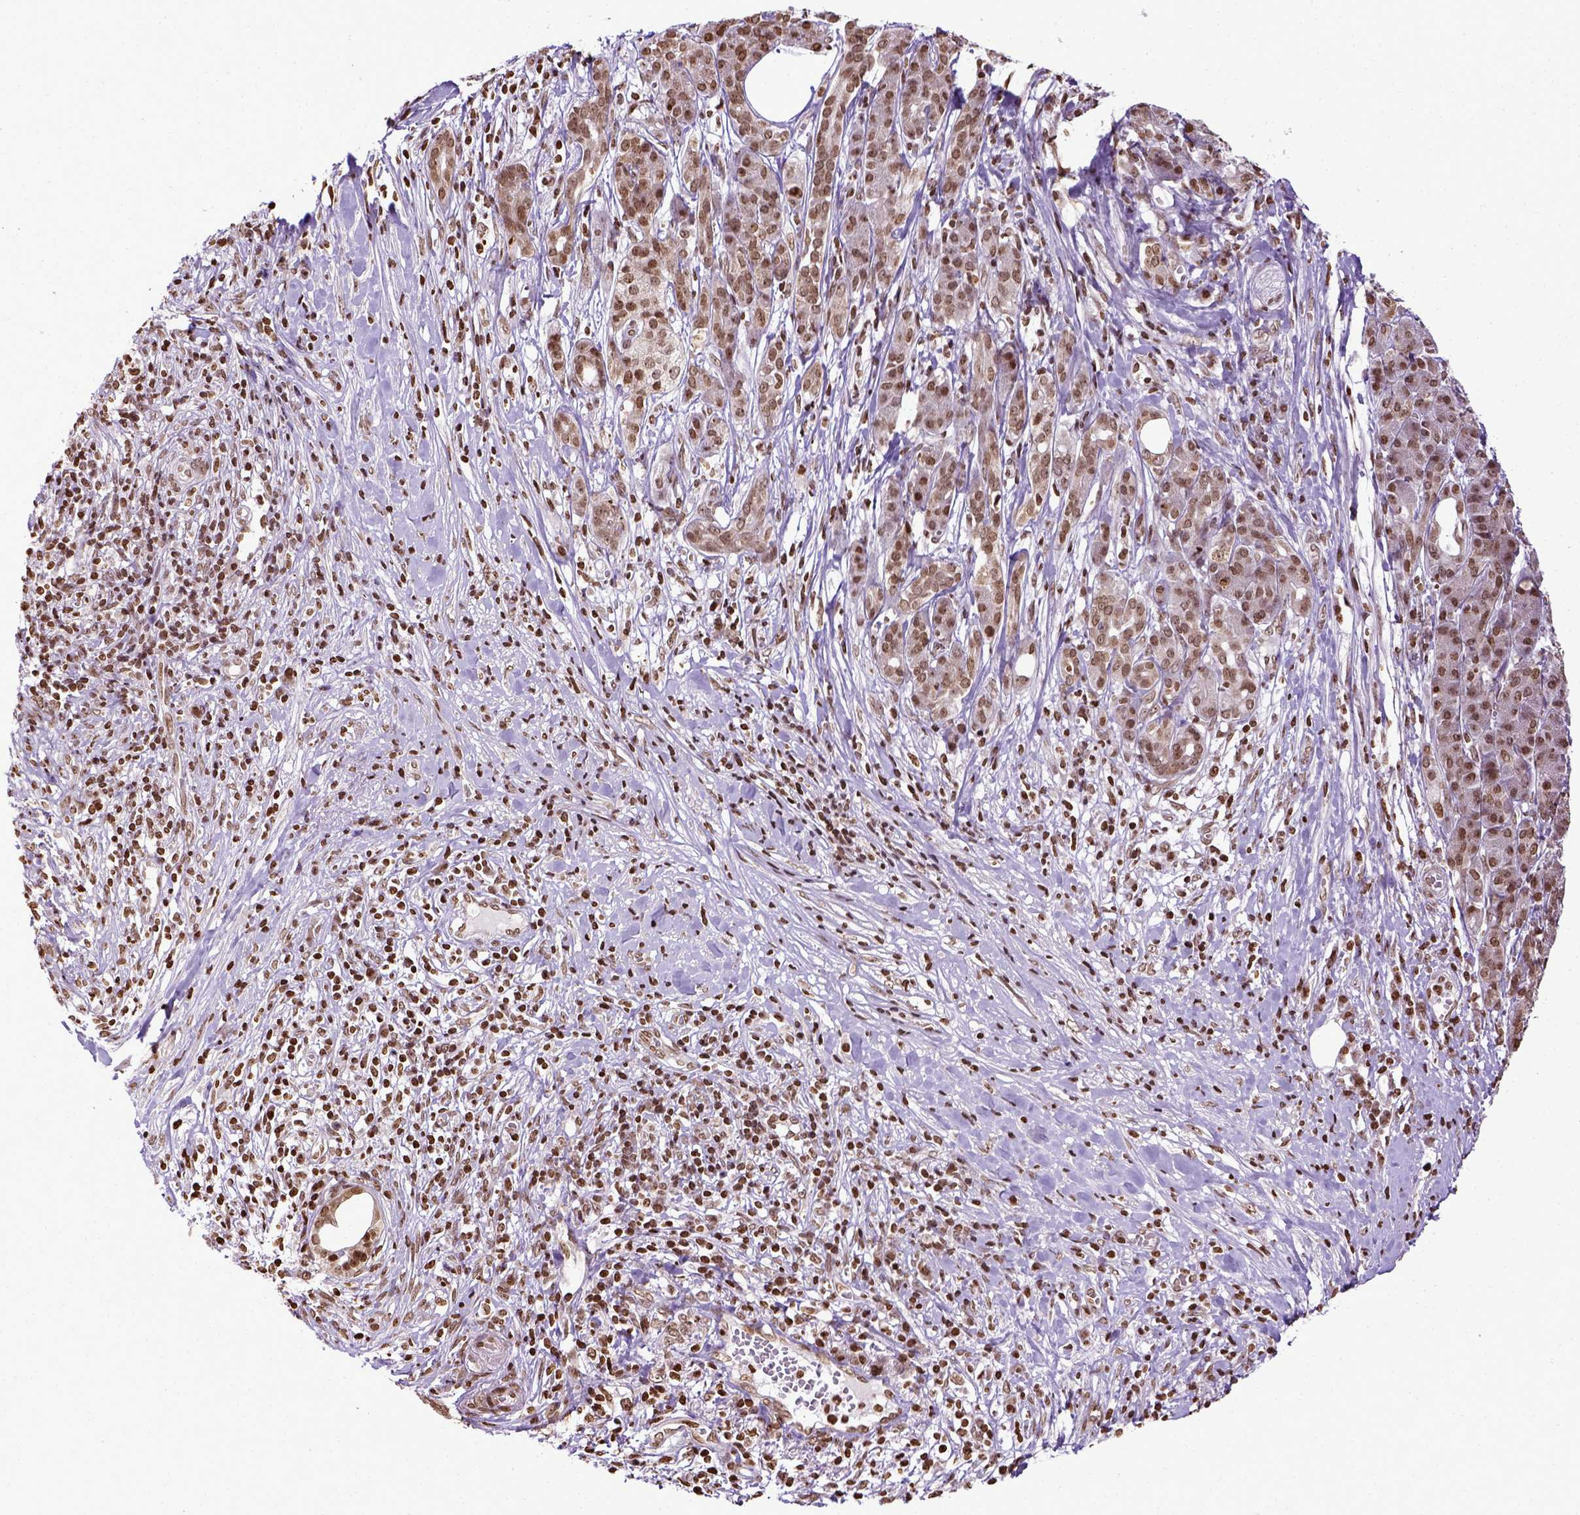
{"staining": {"intensity": "moderate", "quantity": ">75%", "location": "nuclear"}, "tissue": "pancreatic cancer", "cell_type": "Tumor cells", "image_type": "cancer", "snomed": [{"axis": "morphology", "description": "Adenocarcinoma, NOS"}, {"axis": "topography", "description": "Pancreas"}], "caption": "Protein expression by IHC reveals moderate nuclear positivity in about >75% of tumor cells in adenocarcinoma (pancreatic). The staining is performed using DAB (3,3'-diaminobenzidine) brown chromogen to label protein expression. The nuclei are counter-stained blue using hematoxylin.", "gene": "ZNF75D", "patient": {"sex": "male", "age": 61}}